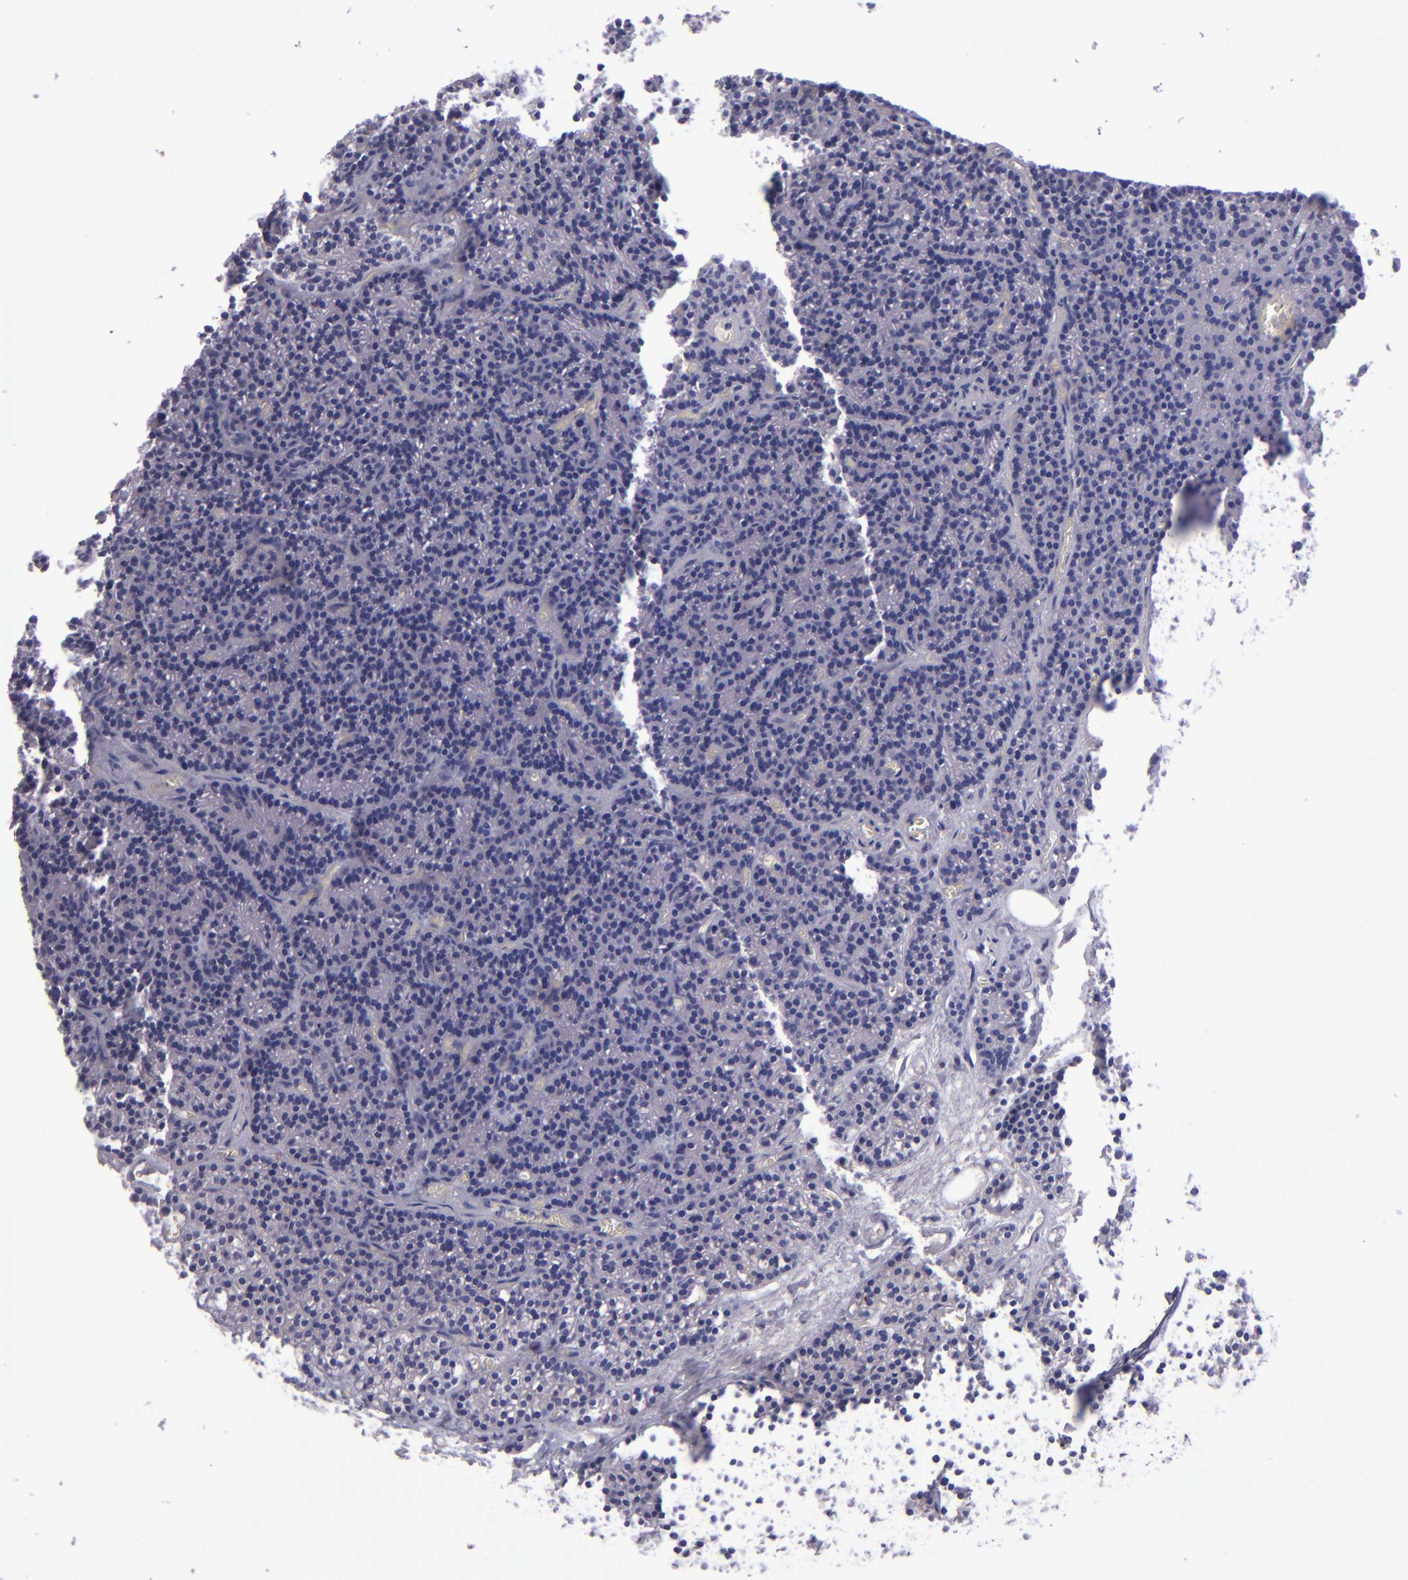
{"staining": {"intensity": "negative", "quantity": "none", "location": "none"}, "tissue": "parathyroid gland", "cell_type": "Glandular cells", "image_type": "normal", "snomed": [{"axis": "morphology", "description": "Normal tissue, NOS"}, {"axis": "topography", "description": "Parathyroid gland"}], "caption": "Immunohistochemical staining of benign human parathyroid gland demonstrates no significant positivity in glandular cells. (Stains: DAB (3,3'-diaminobenzidine) immunohistochemistry (IHC) with hematoxylin counter stain, Microscopy: brightfield microscopy at high magnification).", "gene": "POU2F2", "patient": {"sex": "male", "age": 57}}